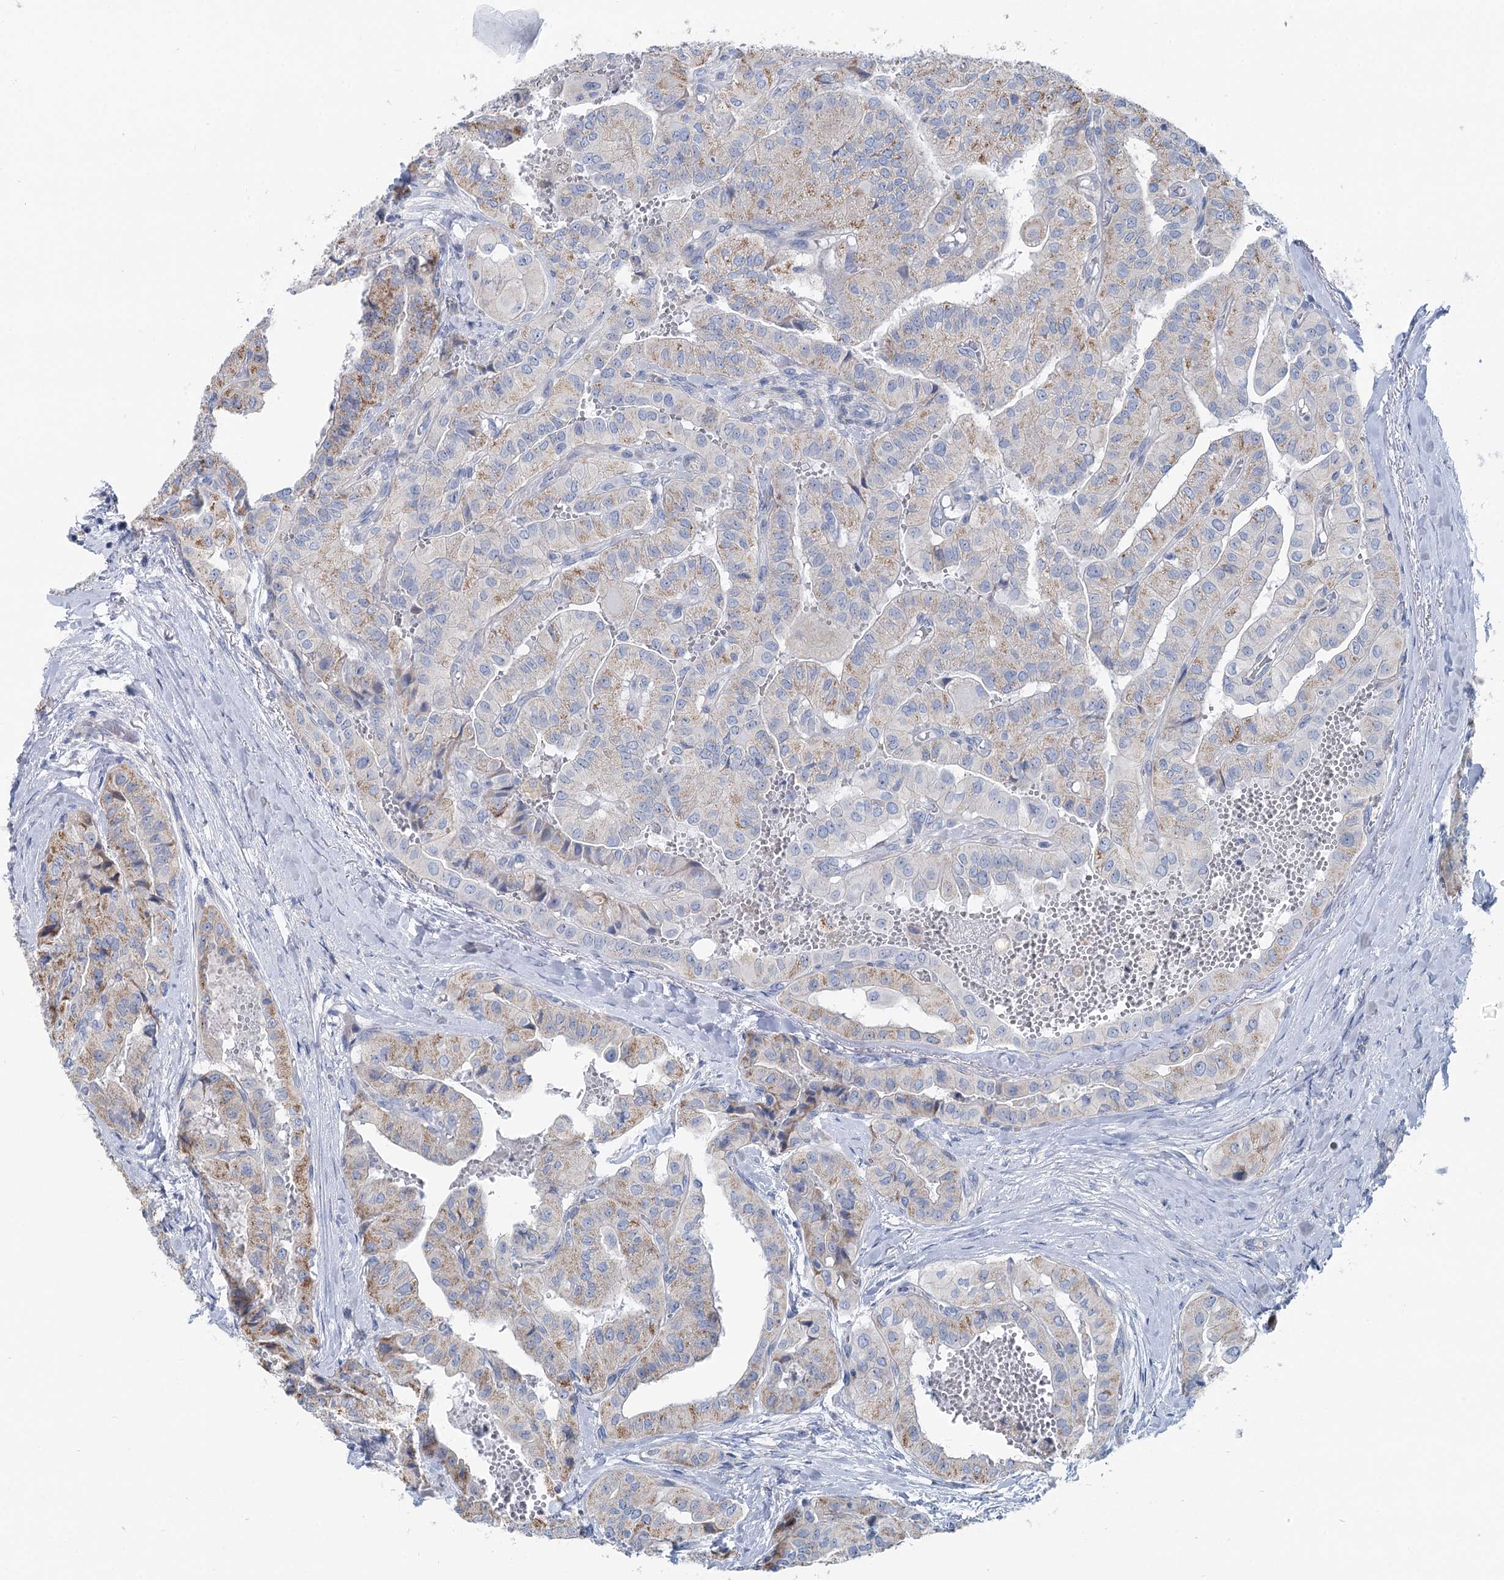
{"staining": {"intensity": "weak", "quantity": "25%-75%", "location": "cytoplasmic/membranous"}, "tissue": "thyroid cancer", "cell_type": "Tumor cells", "image_type": "cancer", "snomed": [{"axis": "morphology", "description": "Papillary adenocarcinoma, NOS"}, {"axis": "topography", "description": "Thyroid gland"}], "caption": "An immunohistochemistry photomicrograph of tumor tissue is shown. Protein staining in brown labels weak cytoplasmic/membranous positivity in papillary adenocarcinoma (thyroid) within tumor cells. (DAB IHC with brightfield microscopy, high magnification).", "gene": "MARK2", "patient": {"sex": "female", "age": 59}}